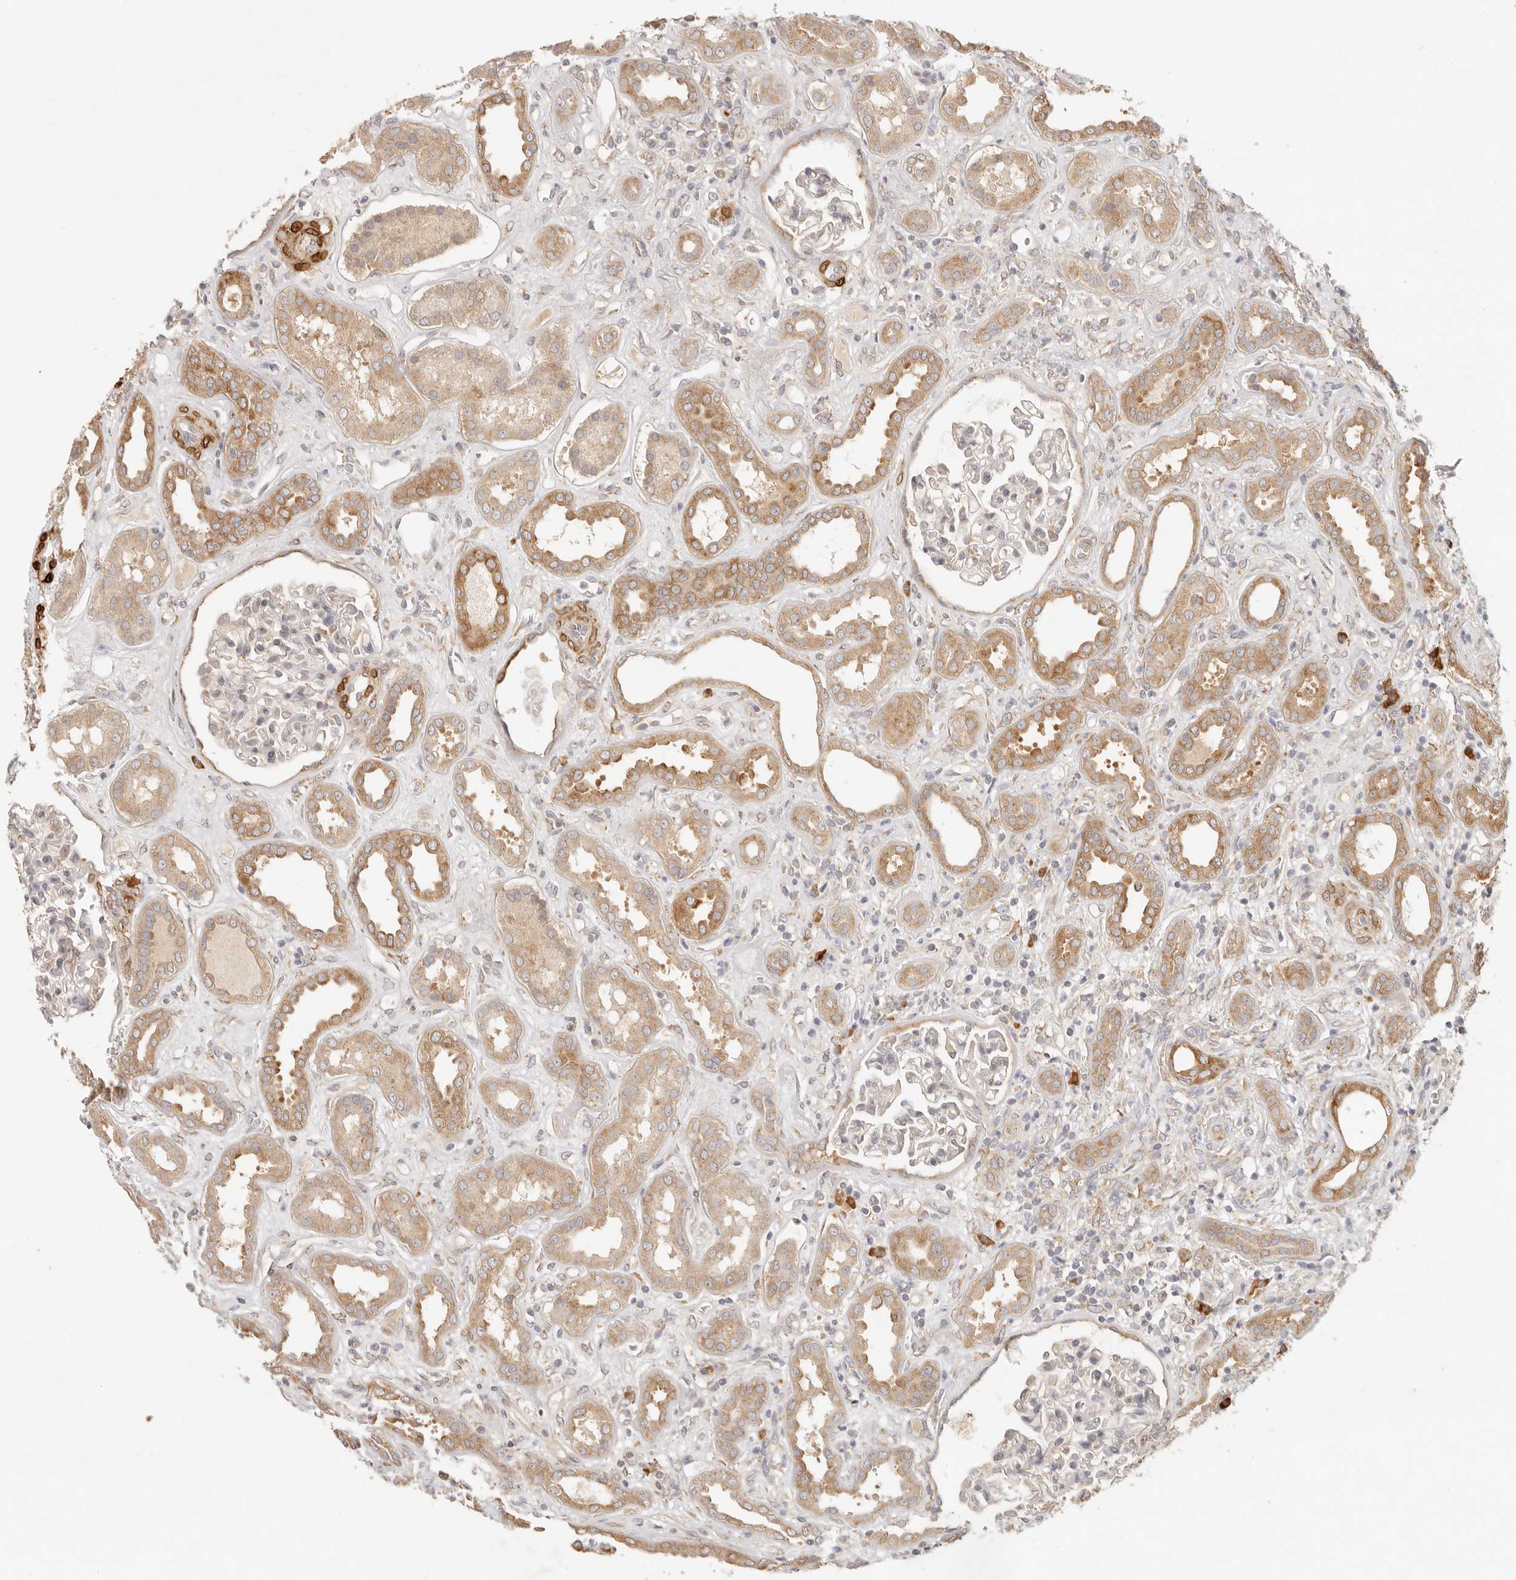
{"staining": {"intensity": "weak", "quantity": "<25%", "location": "cytoplasmic/membranous"}, "tissue": "kidney", "cell_type": "Cells in glomeruli", "image_type": "normal", "snomed": [{"axis": "morphology", "description": "Normal tissue, NOS"}, {"axis": "topography", "description": "Kidney"}], "caption": "This is a image of IHC staining of benign kidney, which shows no expression in cells in glomeruli. The staining is performed using DAB (3,3'-diaminobenzidine) brown chromogen with nuclei counter-stained in using hematoxylin.", "gene": "PABPC4", "patient": {"sex": "male", "age": 59}}